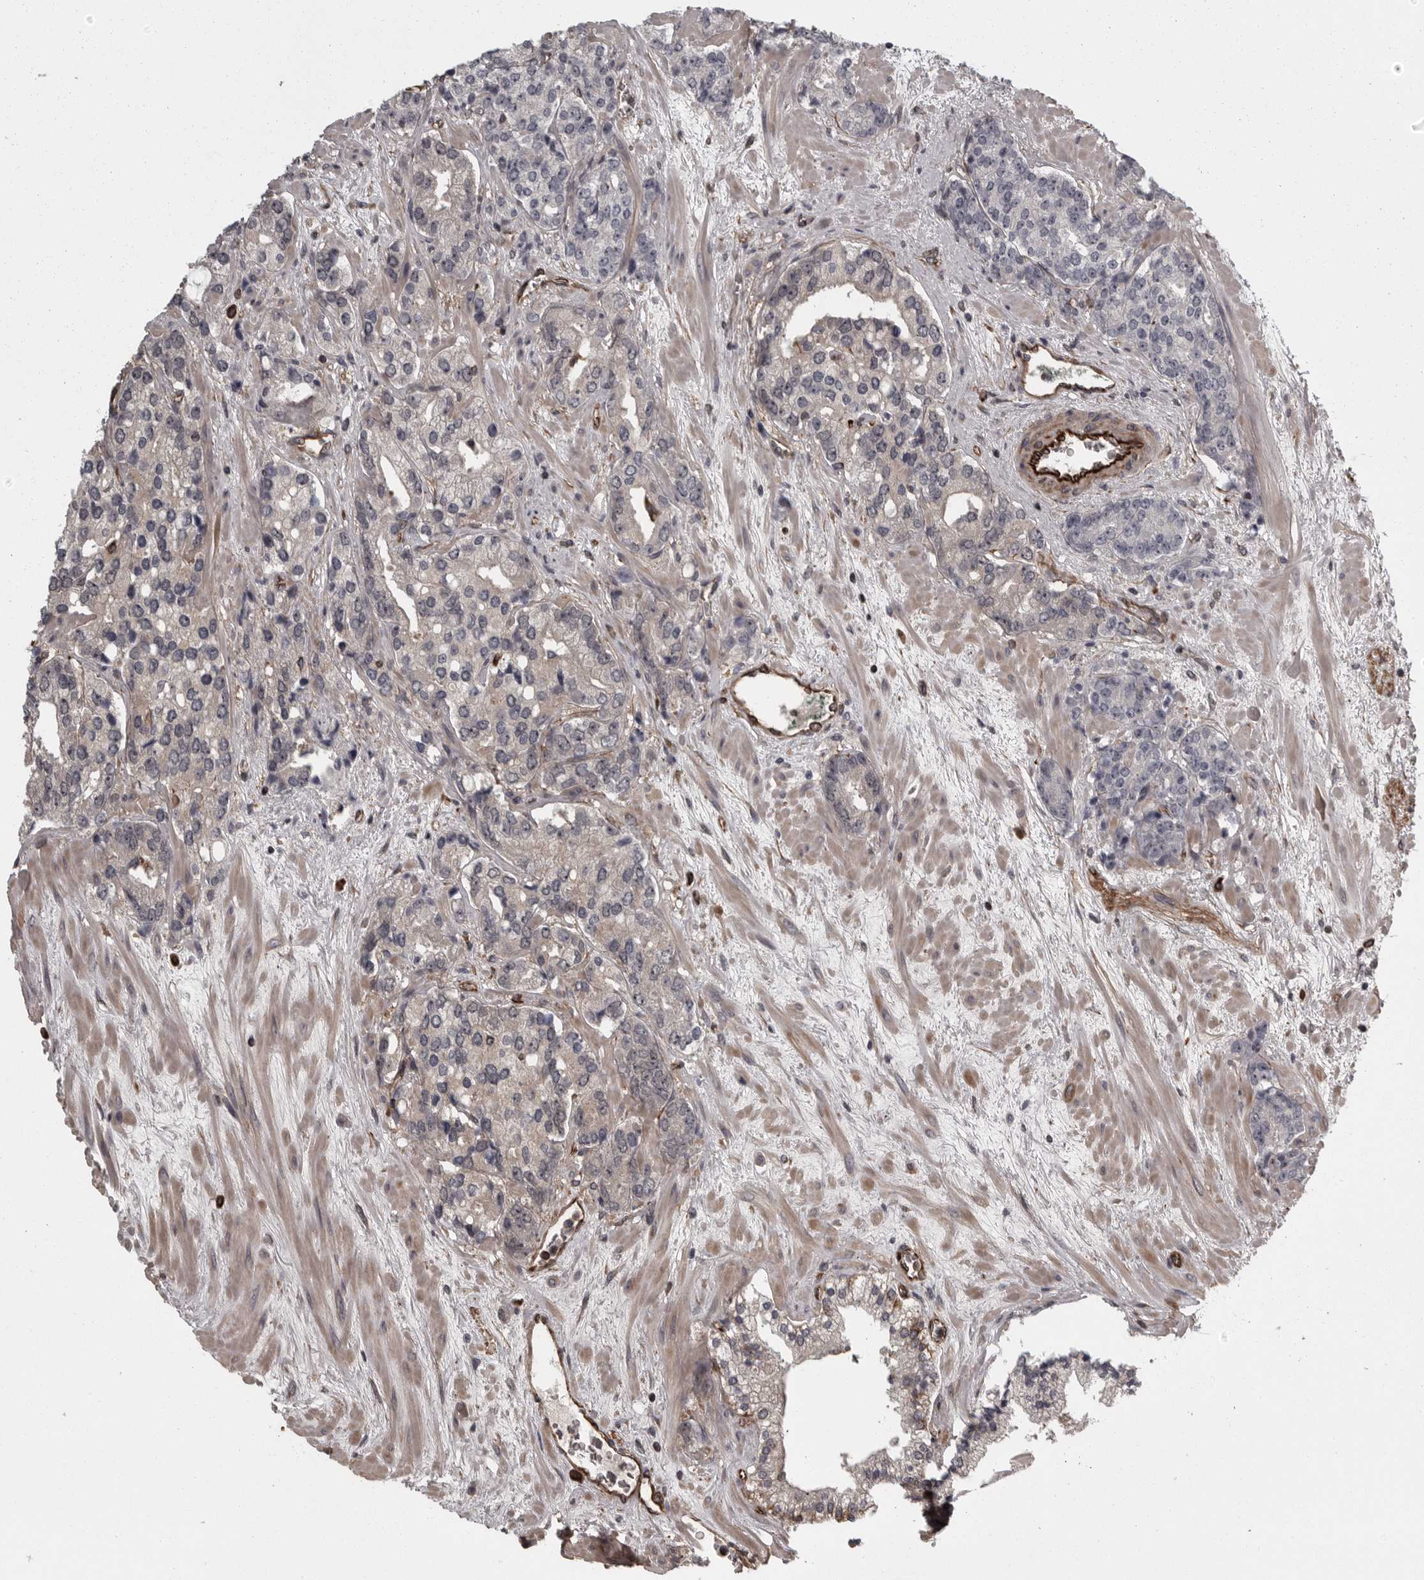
{"staining": {"intensity": "negative", "quantity": "none", "location": "none"}, "tissue": "prostate cancer", "cell_type": "Tumor cells", "image_type": "cancer", "snomed": [{"axis": "morphology", "description": "Adenocarcinoma, High grade"}, {"axis": "topography", "description": "Prostate"}], "caption": "The immunohistochemistry (IHC) photomicrograph has no significant positivity in tumor cells of prostate adenocarcinoma (high-grade) tissue.", "gene": "FAAP100", "patient": {"sex": "male", "age": 71}}